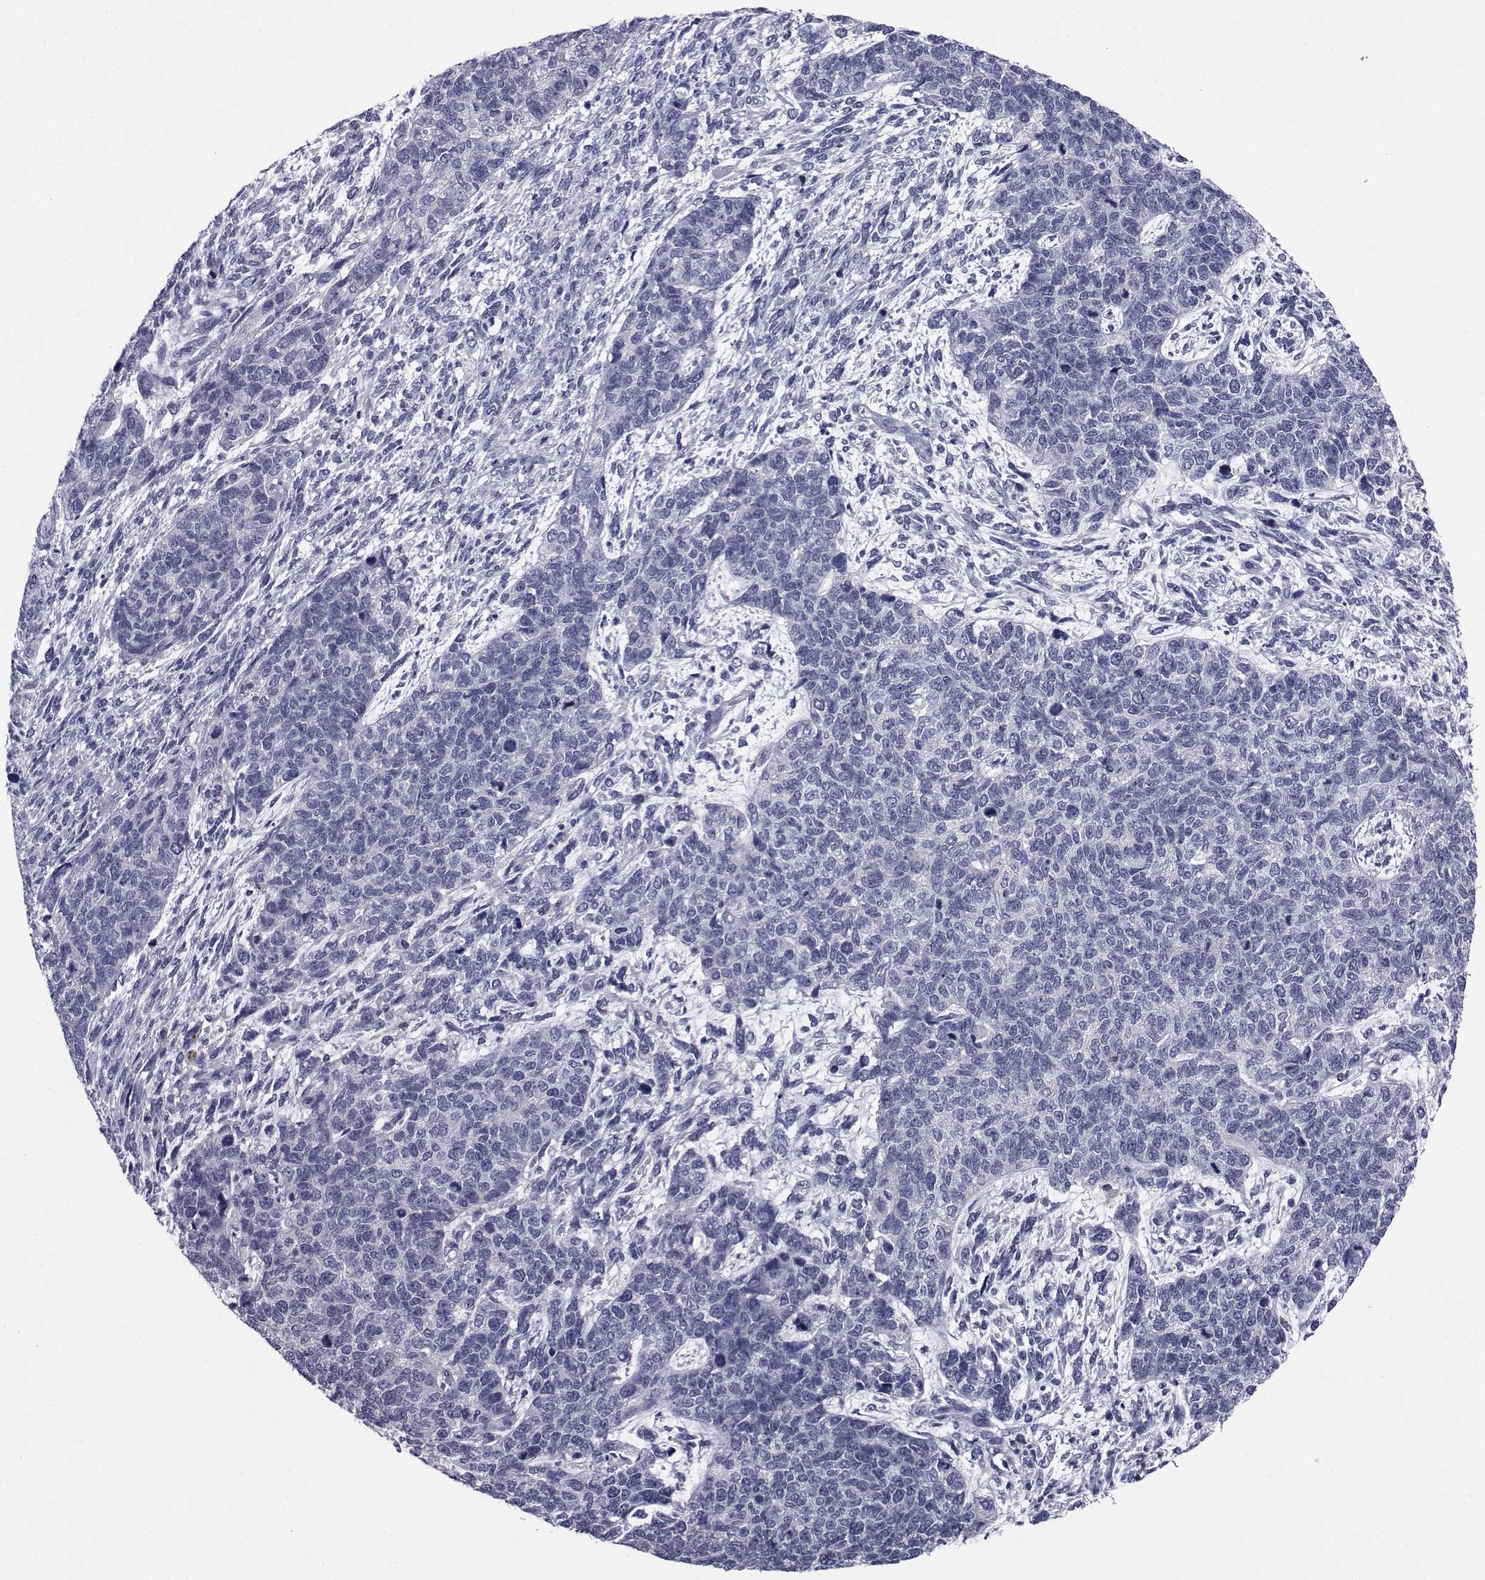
{"staining": {"intensity": "negative", "quantity": "none", "location": "none"}, "tissue": "cervical cancer", "cell_type": "Tumor cells", "image_type": "cancer", "snomed": [{"axis": "morphology", "description": "Squamous cell carcinoma, NOS"}, {"axis": "topography", "description": "Cervix"}], "caption": "A high-resolution micrograph shows immunohistochemistry staining of squamous cell carcinoma (cervical), which reveals no significant expression in tumor cells.", "gene": "CHRNA1", "patient": {"sex": "female", "age": 63}}